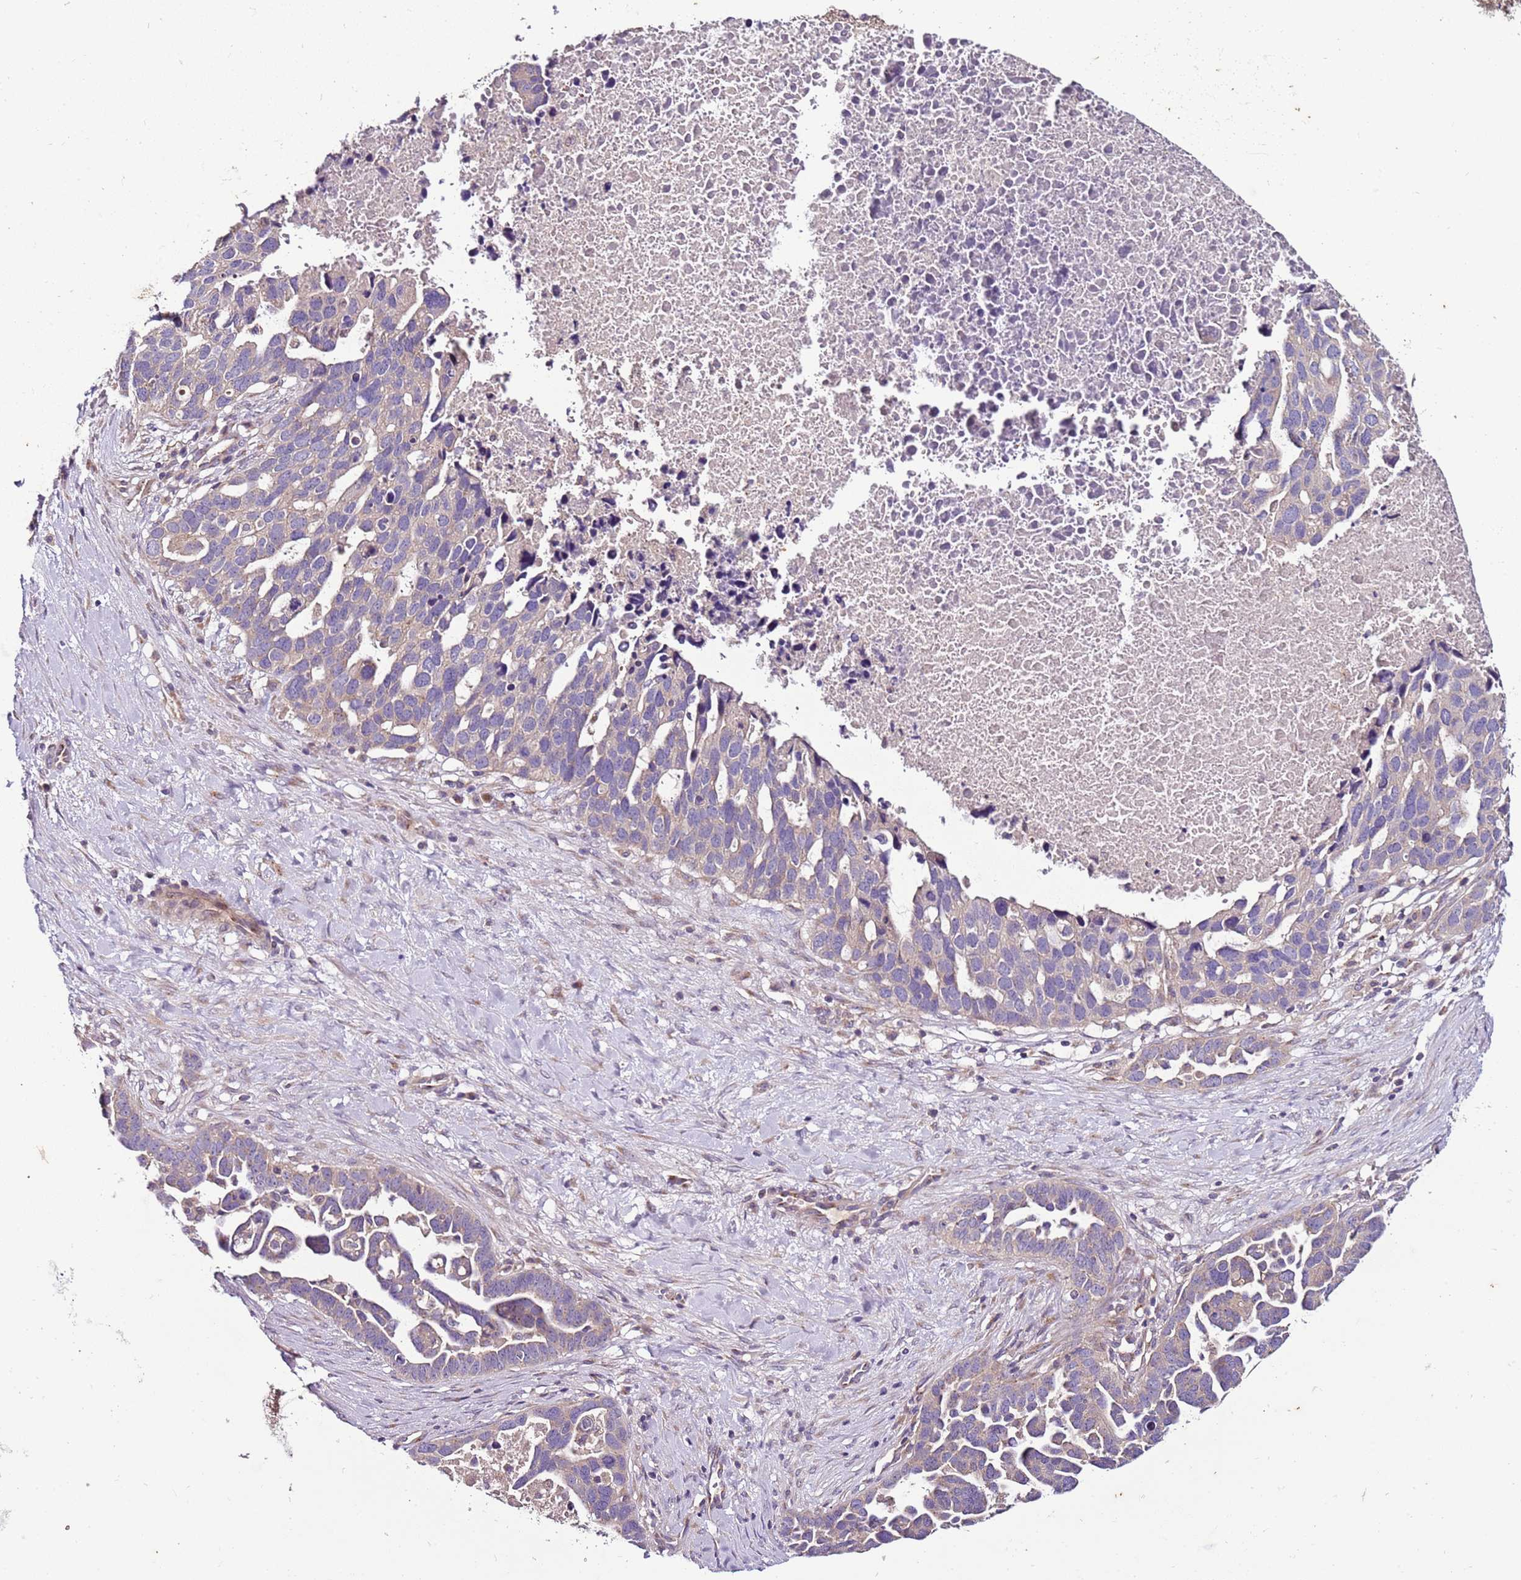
{"staining": {"intensity": "negative", "quantity": "none", "location": "none"}, "tissue": "ovarian cancer", "cell_type": "Tumor cells", "image_type": "cancer", "snomed": [{"axis": "morphology", "description": "Cystadenocarcinoma, serous, NOS"}, {"axis": "topography", "description": "Ovary"}], "caption": "This is an immunohistochemistry (IHC) image of human ovarian cancer. There is no expression in tumor cells.", "gene": "FAM20A", "patient": {"sex": "female", "age": 54}}